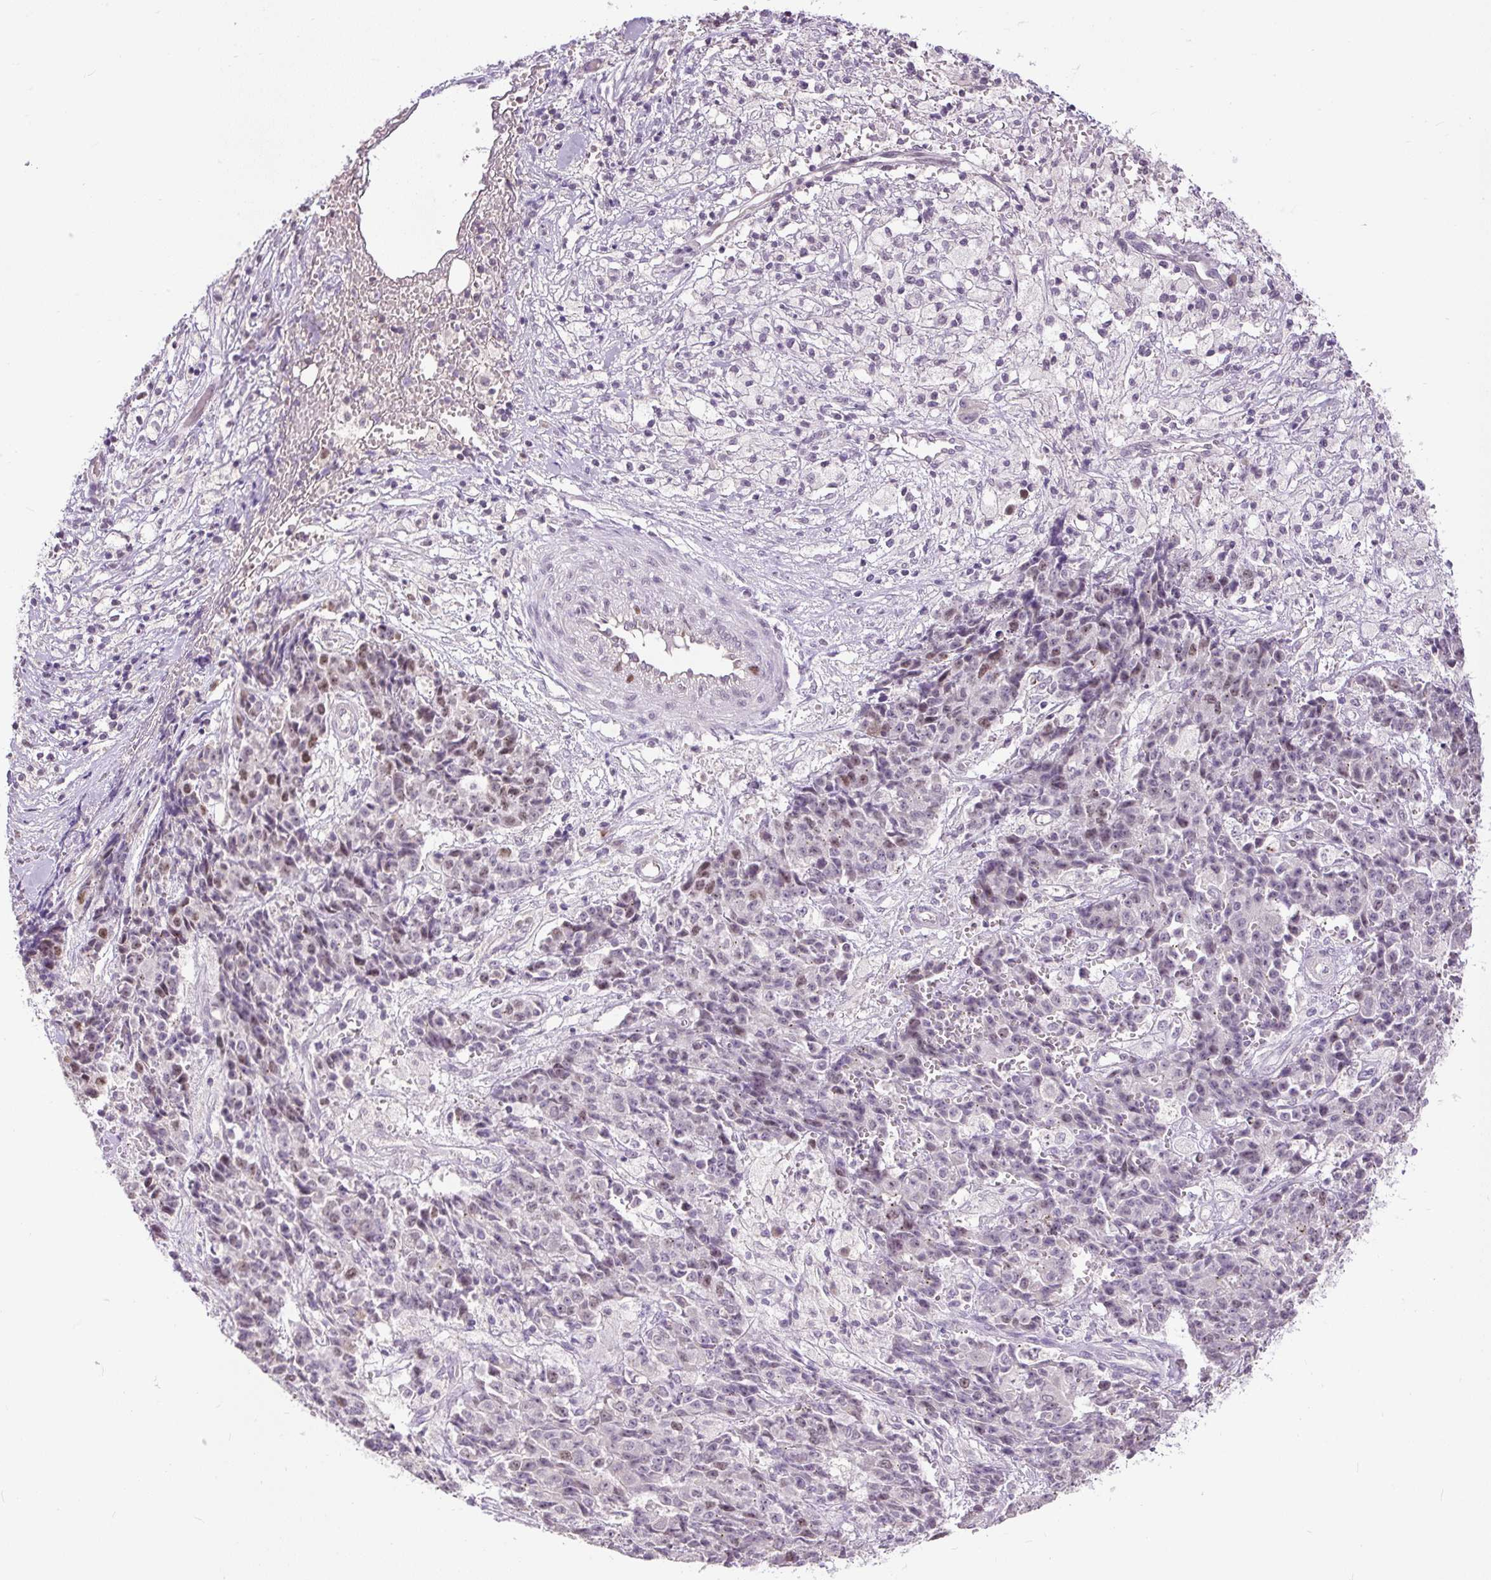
{"staining": {"intensity": "moderate", "quantity": "<25%", "location": "nuclear"}, "tissue": "ovarian cancer", "cell_type": "Tumor cells", "image_type": "cancer", "snomed": [{"axis": "morphology", "description": "Carcinoma, endometroid"}, {"axis": "topography", "description": "Ovary"}], "caption": "Human ovarian cancer stained with a brown dye demonstrates moderate nuclear positive staining in about <25% of tumor cells.", "gene": "RACGAP1", "patient": {"sex": "female", "age": 42}}